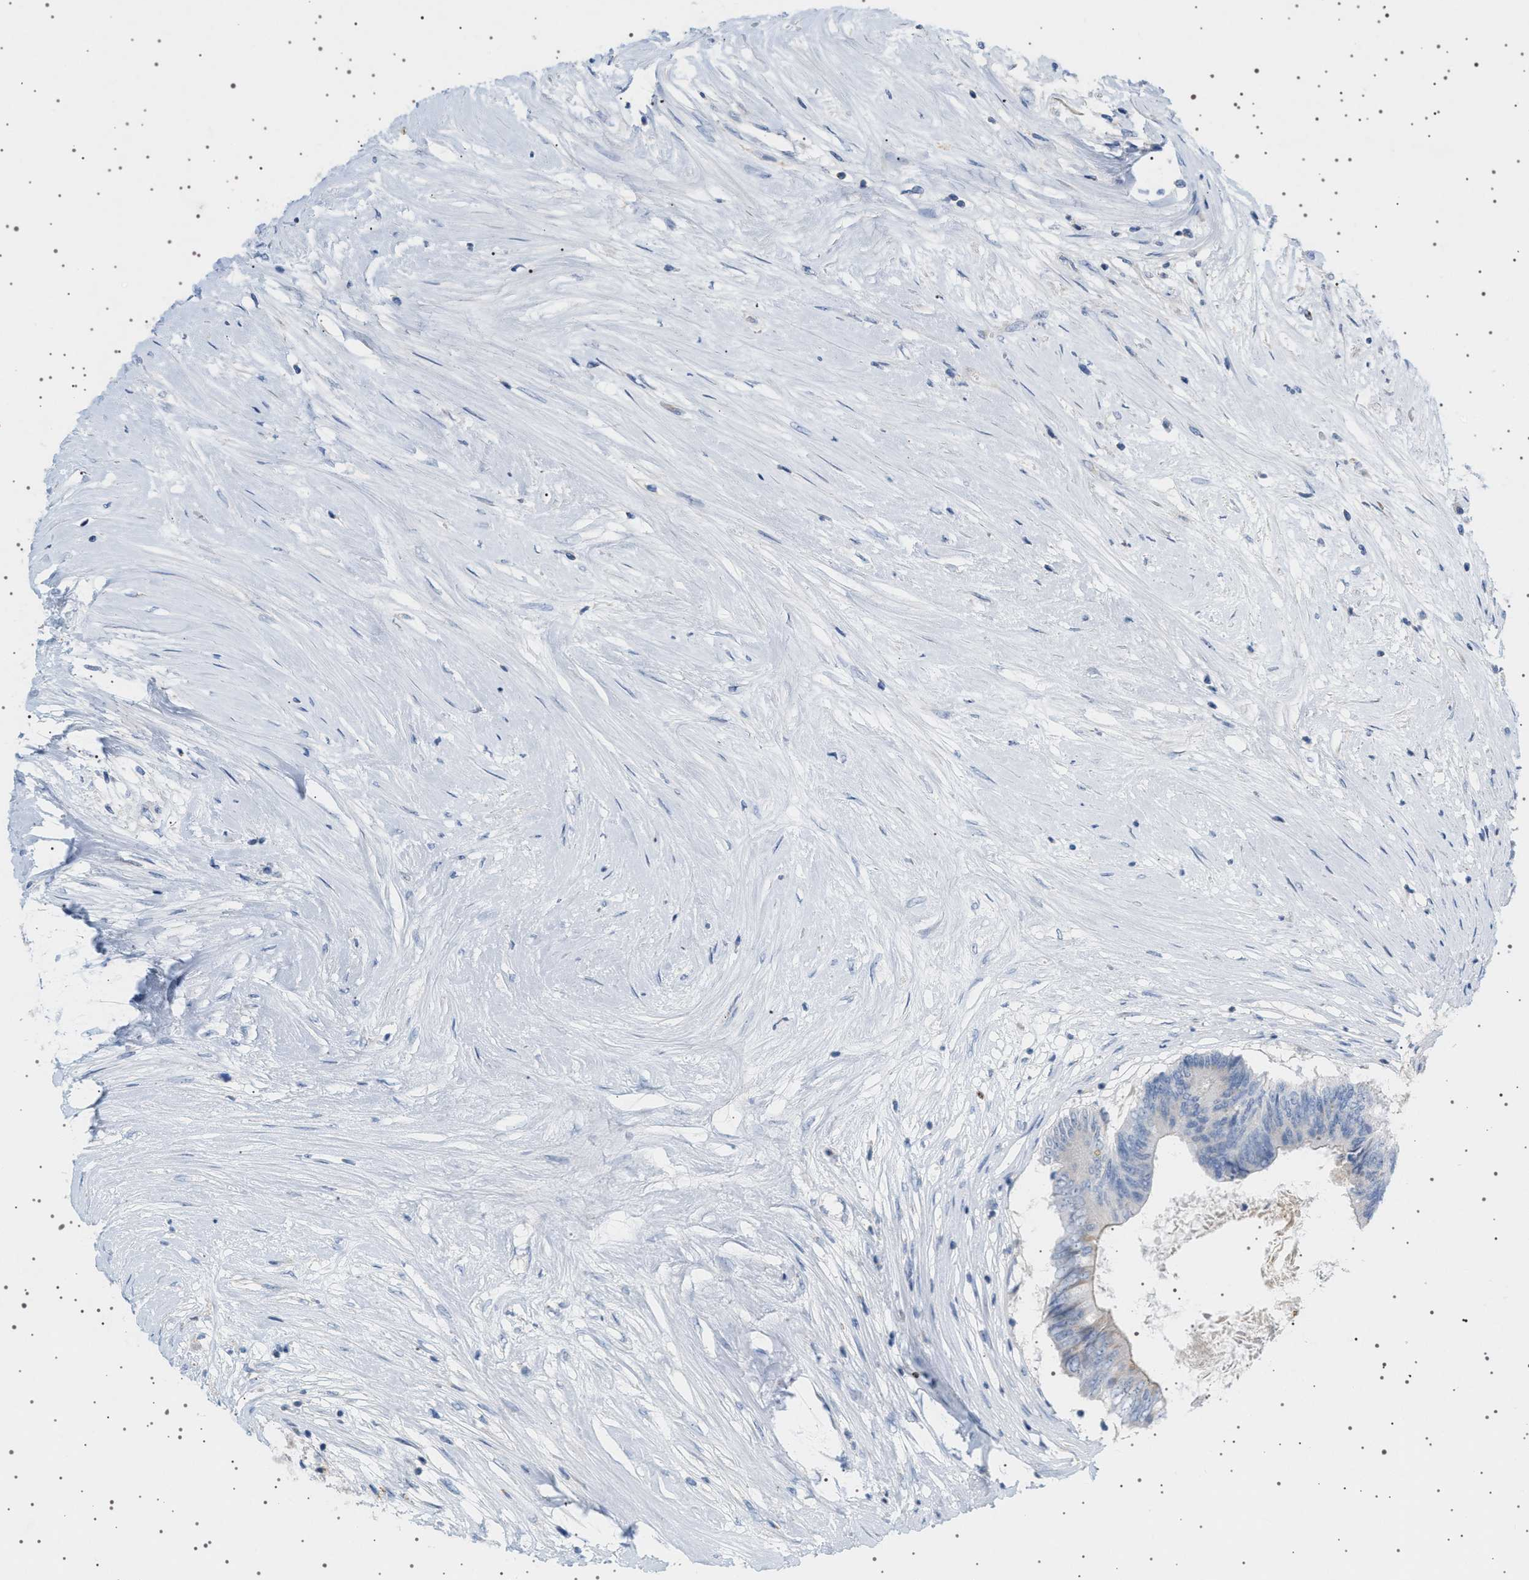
{"staining": {"intensity": "negative", "quantity": "none", "location": "none"}, "tissue": "colorectal cancer", "cell_type": "Tumor cells", "image_type": "cancer", "snomed": [{"axis": "morphology", "description": "Adenocarcinoma, NOS"}, {"axis": "topography", "description": "Rectum"}], "caption": "The photomicrograph demonstrates no staining of tumor cells in colorectal cancer (adenocarcinoma).", "gene": "ADCY10", "patient": {"sex": "male", "age": 63}}